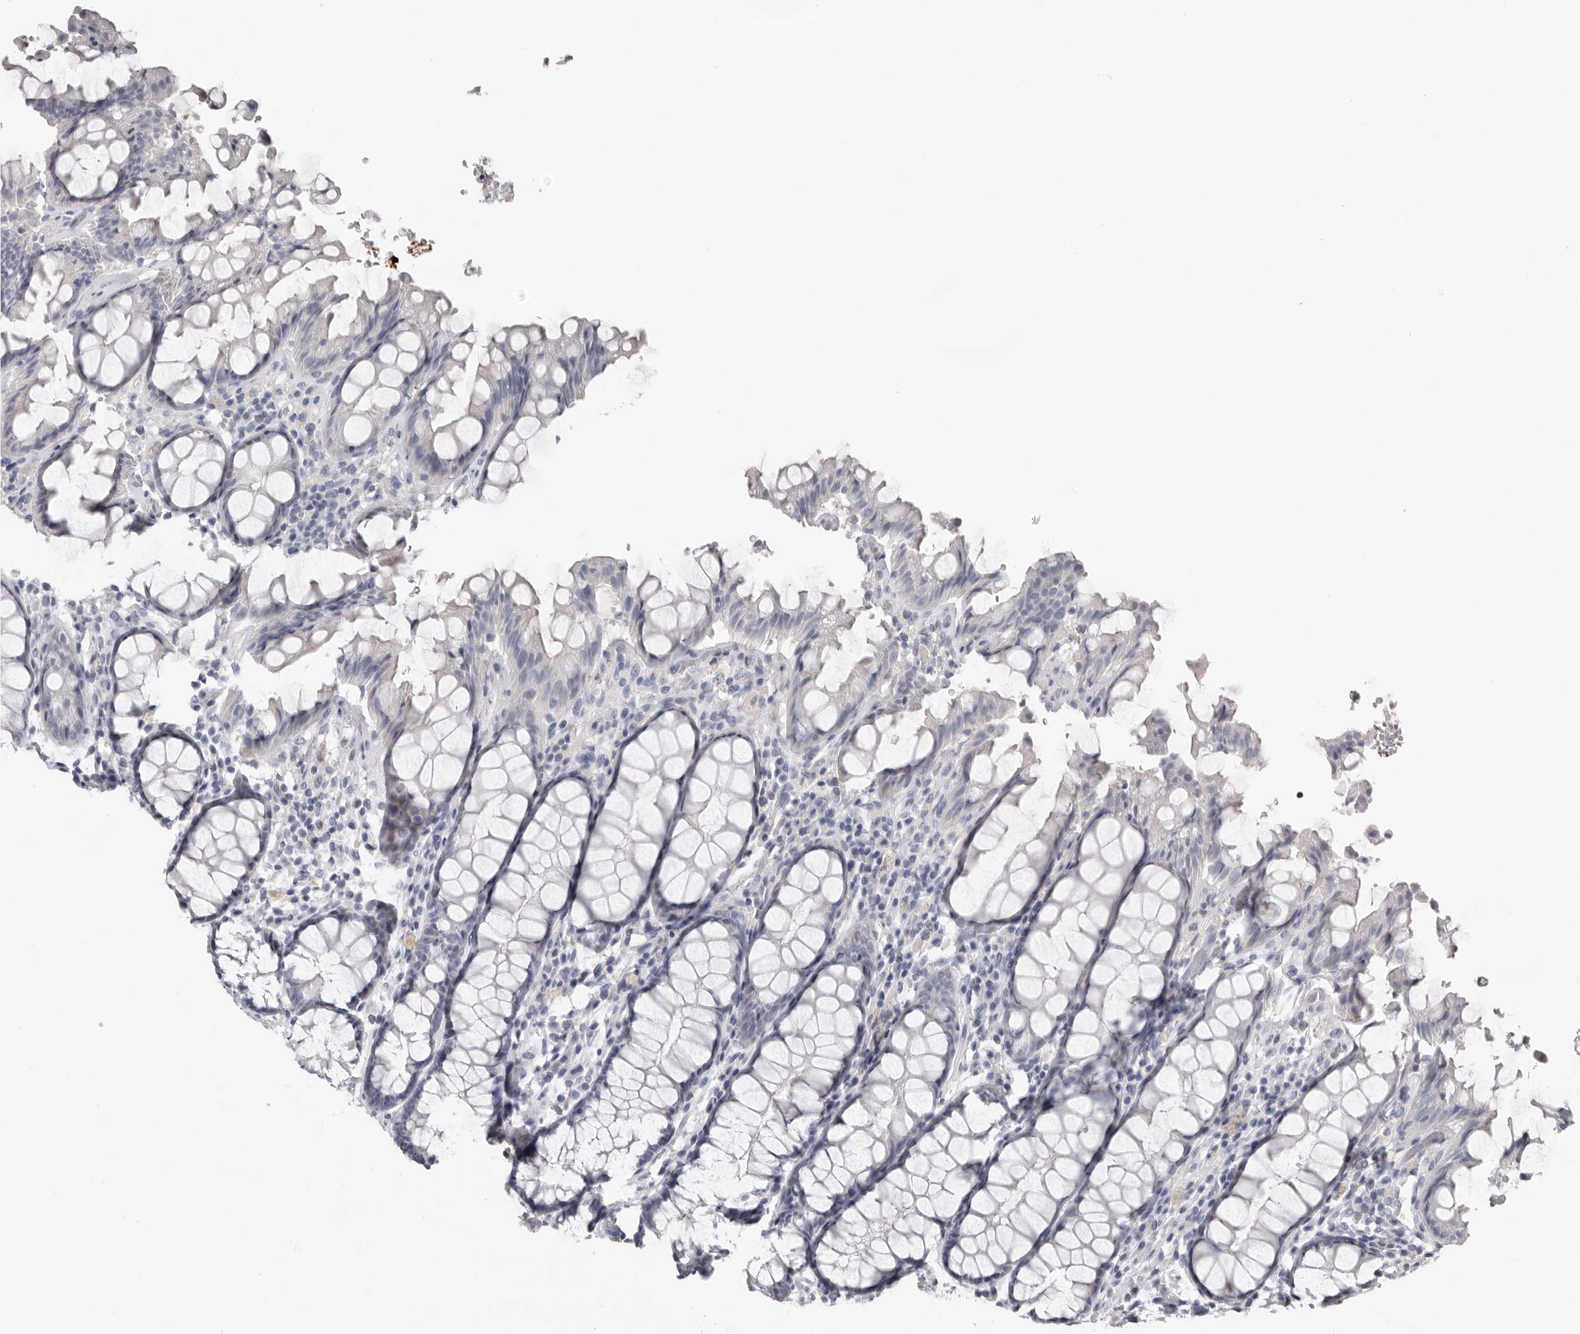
{"staining": {"intensity": "negative", "quantity": "none", "location": "none"}, "tissue": "rectum", "cell_type": "Glandular cells", "image_type": "normal", "snomed": [{"axis": "morphology", "description": "Normal tissue, NOS"}, {"axis": "topography", "description": "Rectum"}], "caption": "Immunohistochemistry (IHC) of benign human rectum exhibits no staining in glandular cells.", "gene": "FABP7", "patient": {"sex": "male", "age": 64}}